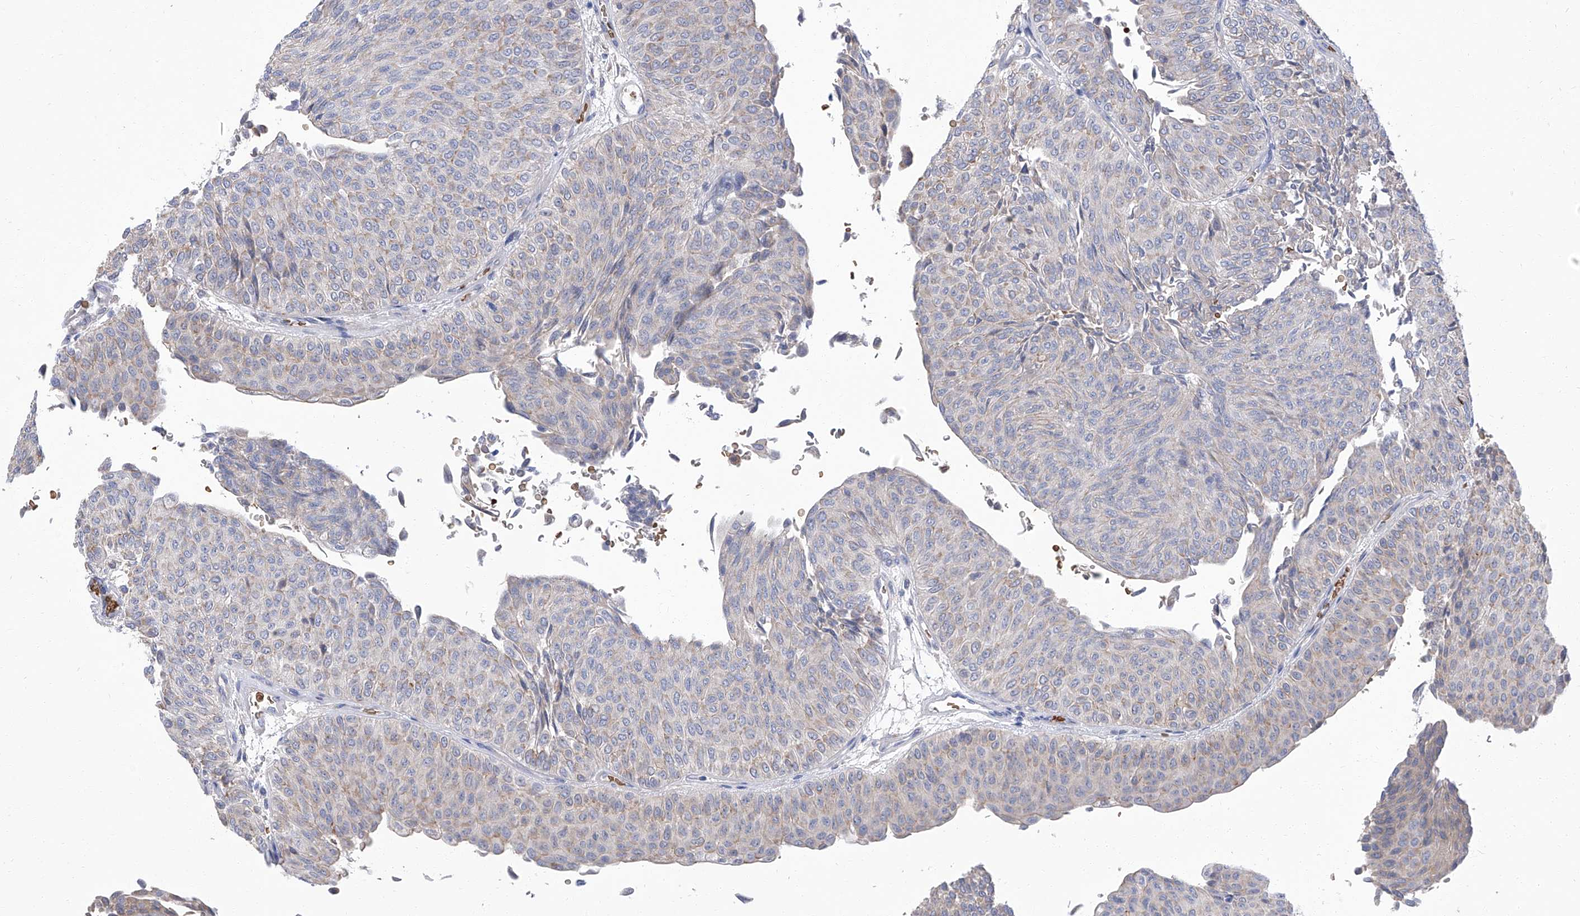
{"staining": {"intensity": "weak", "quantity": "<25%", "location": "cytoplasmic/membranous"}, "tissue": "urothelial cancer", "cell_type": "Tumor cells", "image_type": "cancer", "snomed": [{"axis": "morphology", "description": "Urothelial carcinoma, Low grade"}, {"axis": "topography", "description": "Urinary bladder"}], "caption": "Protein analysis of urothelial cancer displays no significant positivity in tumor cells.", "gene": "PARD3", "patient": {"sex": "male", "age": 78}}